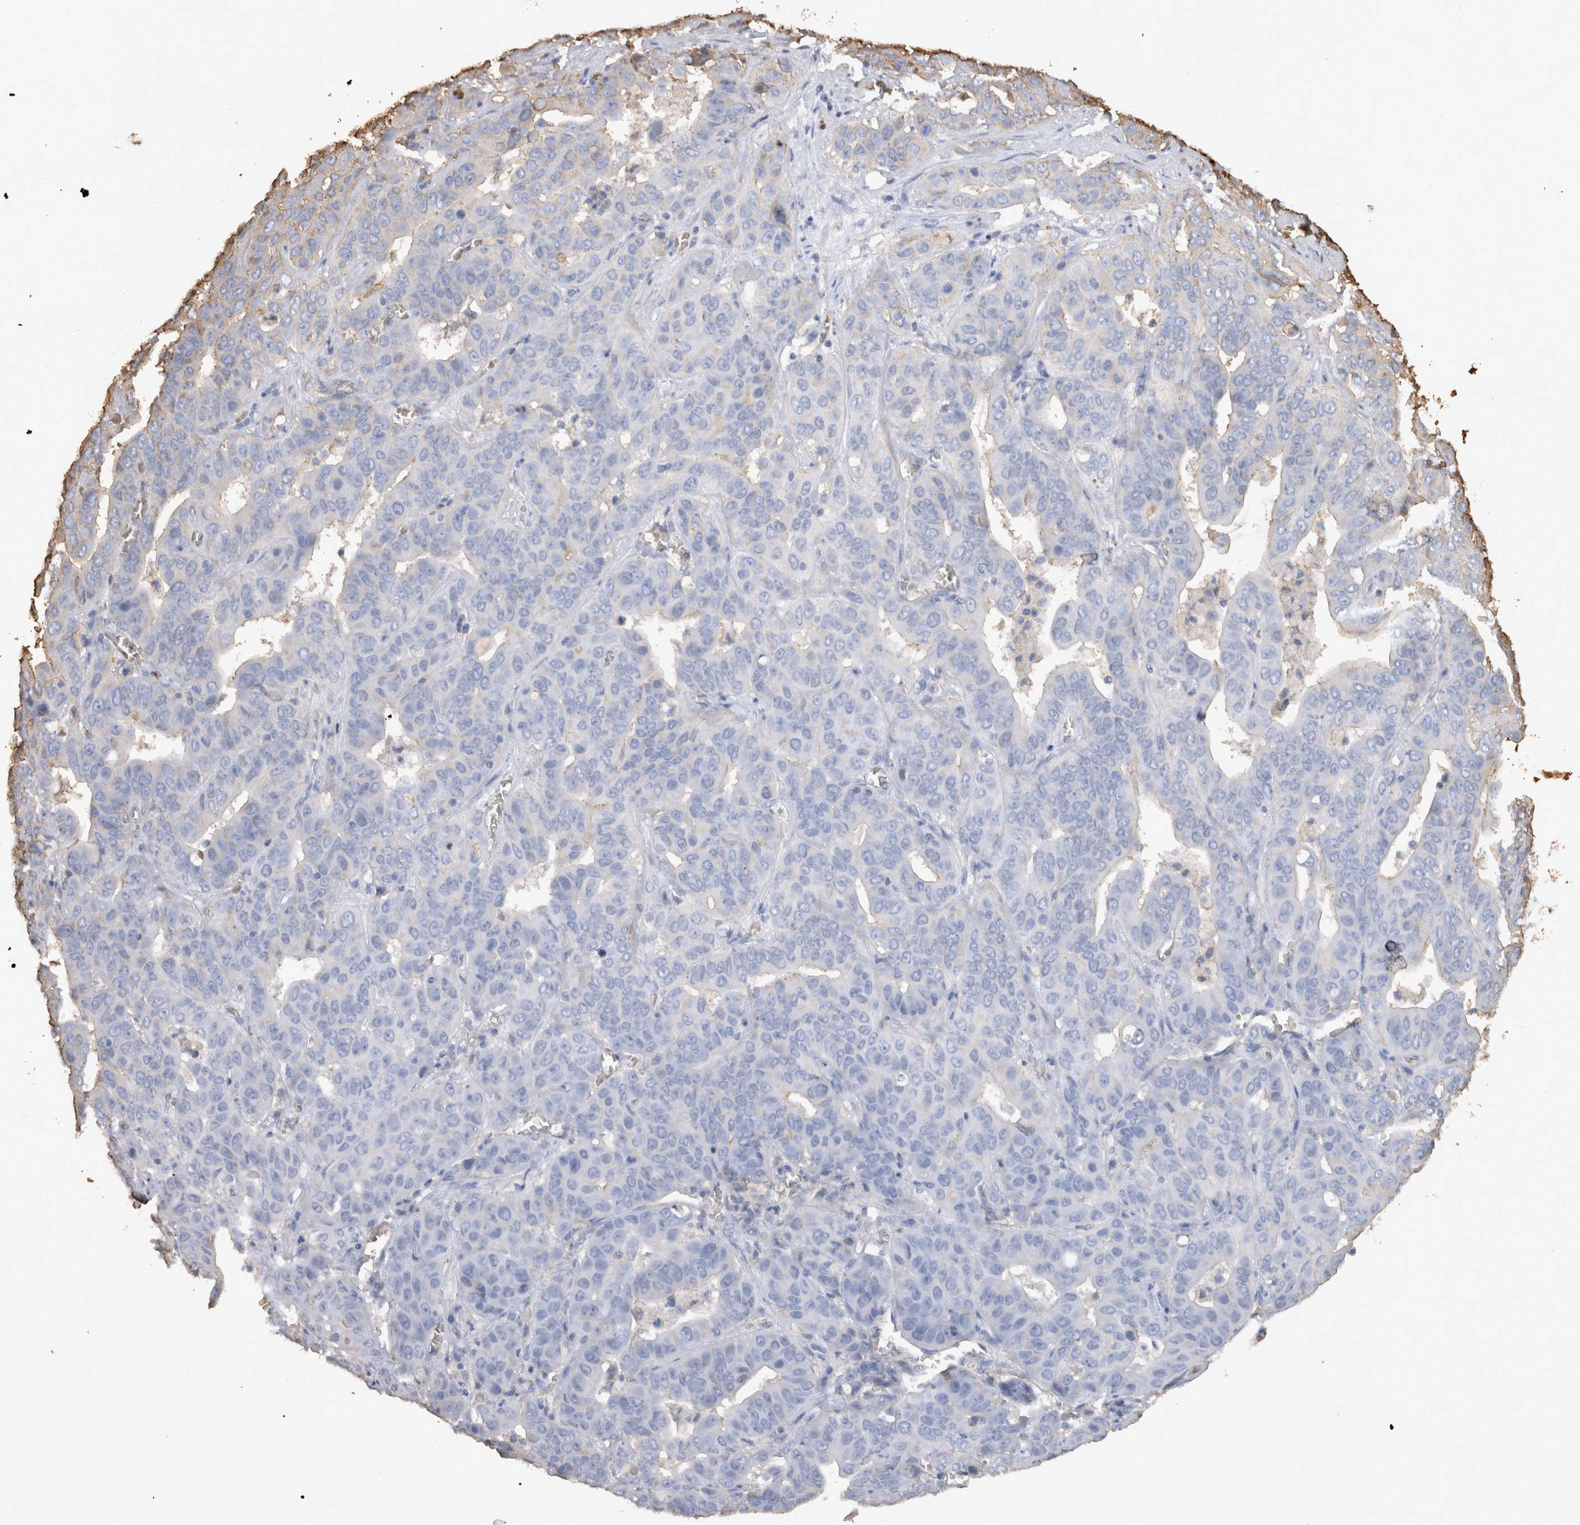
{"staining": {"intensity": "negative", "quantity": "none", "location": "none"}, "tissue": "liver cancer", "cell_type": "Tumor cells", "image_type": "cancer", "snomed": [{"axis": "morphology", "description": "Cholangiocarcinoma"}, {"axis": "topography", "description": "Liver"}], "caption": "Protein analysis of cholangiocarcinoma (liver) demonstrates no significant staining in tumor cells.", "gene": "IL17RC", "patient": {"sex": "female", "age": 52}}